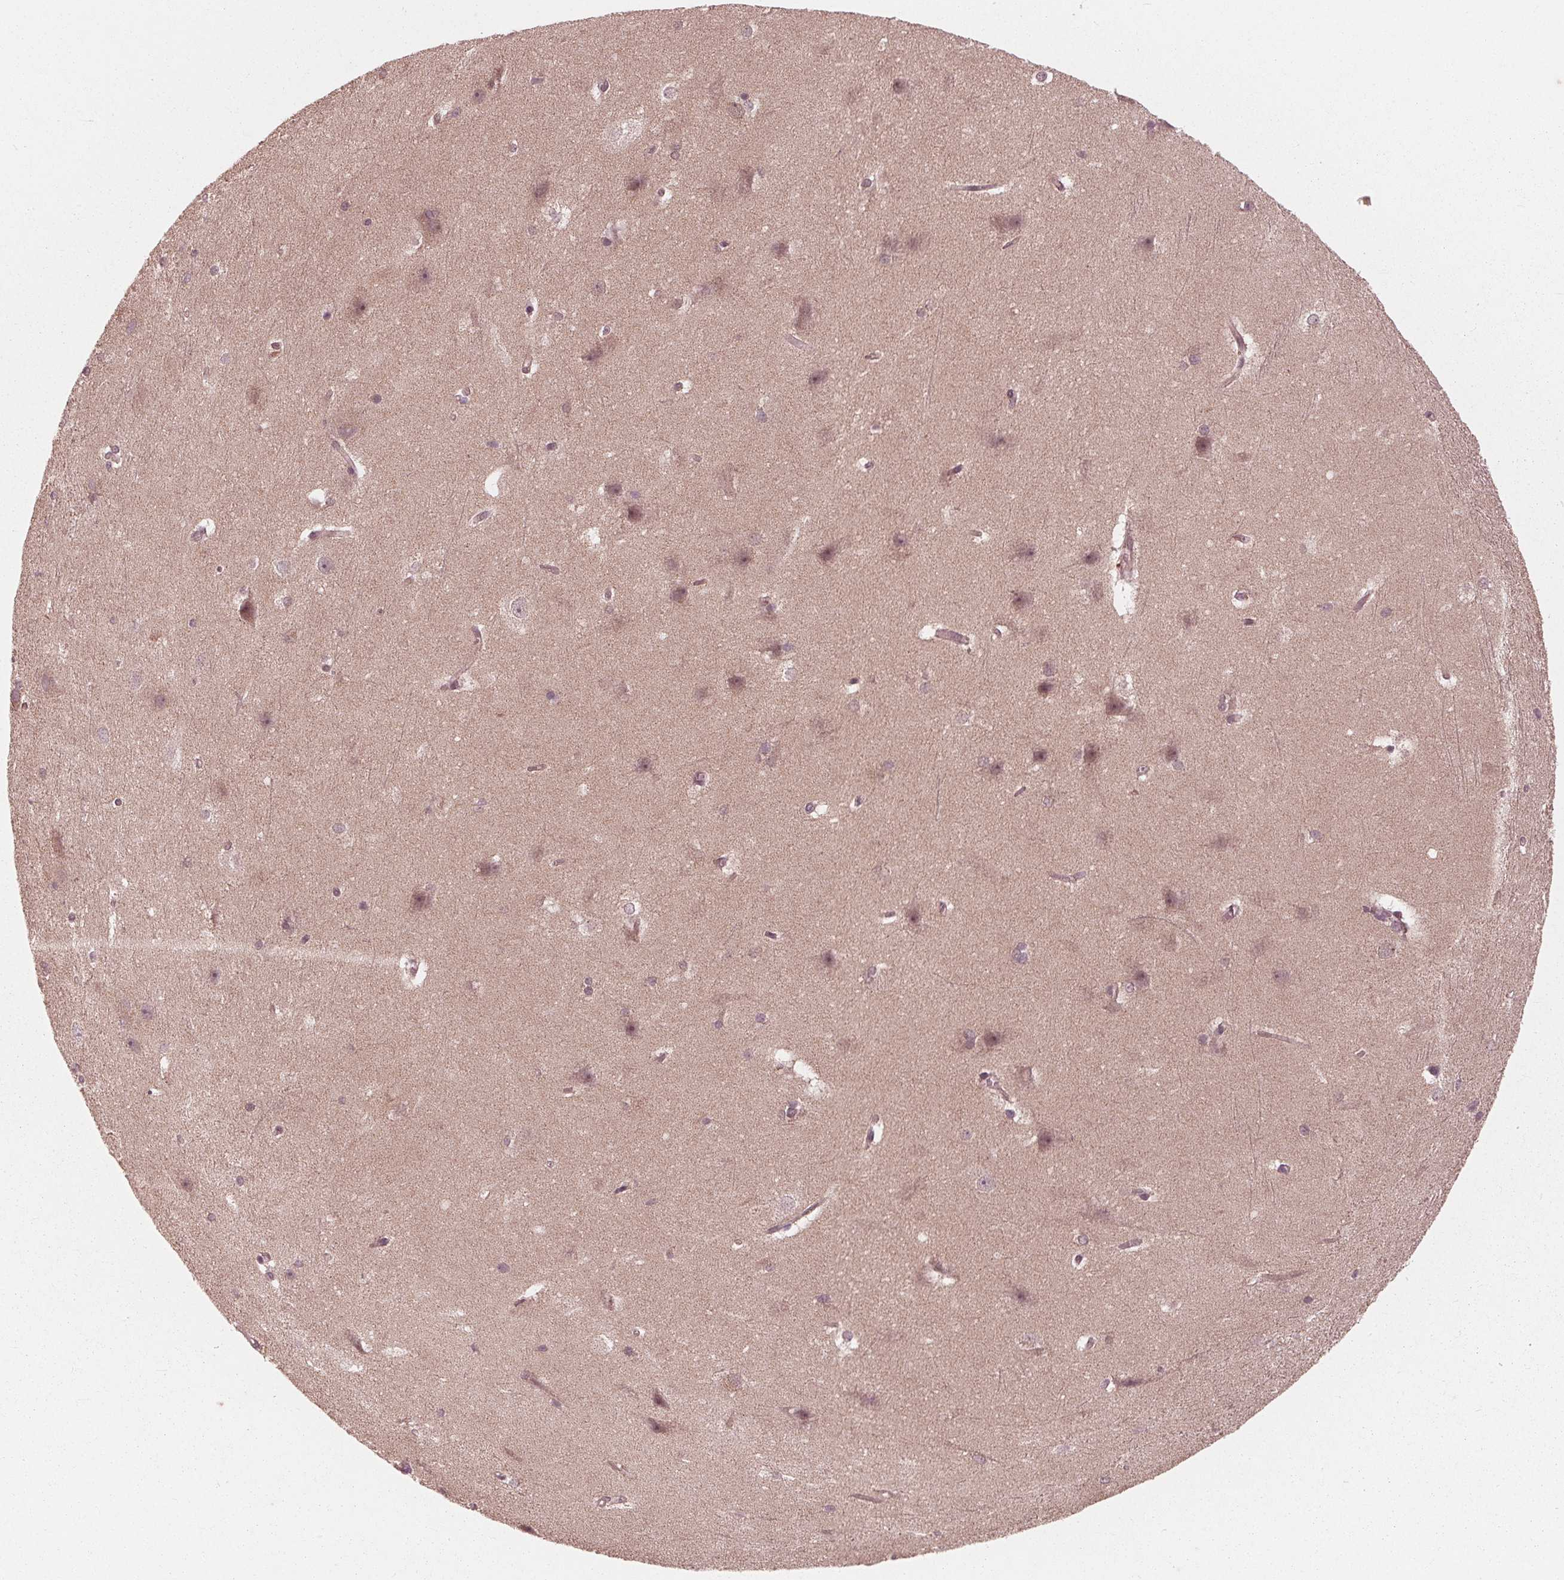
{"staining": {"intensity": "negative", "quantity": "none", "location": "none"}, "tissue": "hippocampus", "cell_type": "Glial cells", "image_type": "normal", "snomed": [{"axis": "morphology", "description": "Normal tissue, NOS"}, {"axis": "topography", "description": "Cerebral cortex"}, {"axis": "topography", "description": "Hippocampus"}], "caption": "DAB (3,3'-diaminobenzidine) immunohistochemical staining of benign human hippocampus displays no significant expression in glial cells. (Immunohistochemistry, brightfield microscopy, high magnification).", "gene": "UBALD1", "patient": {"sex": "female", "age": 19}}